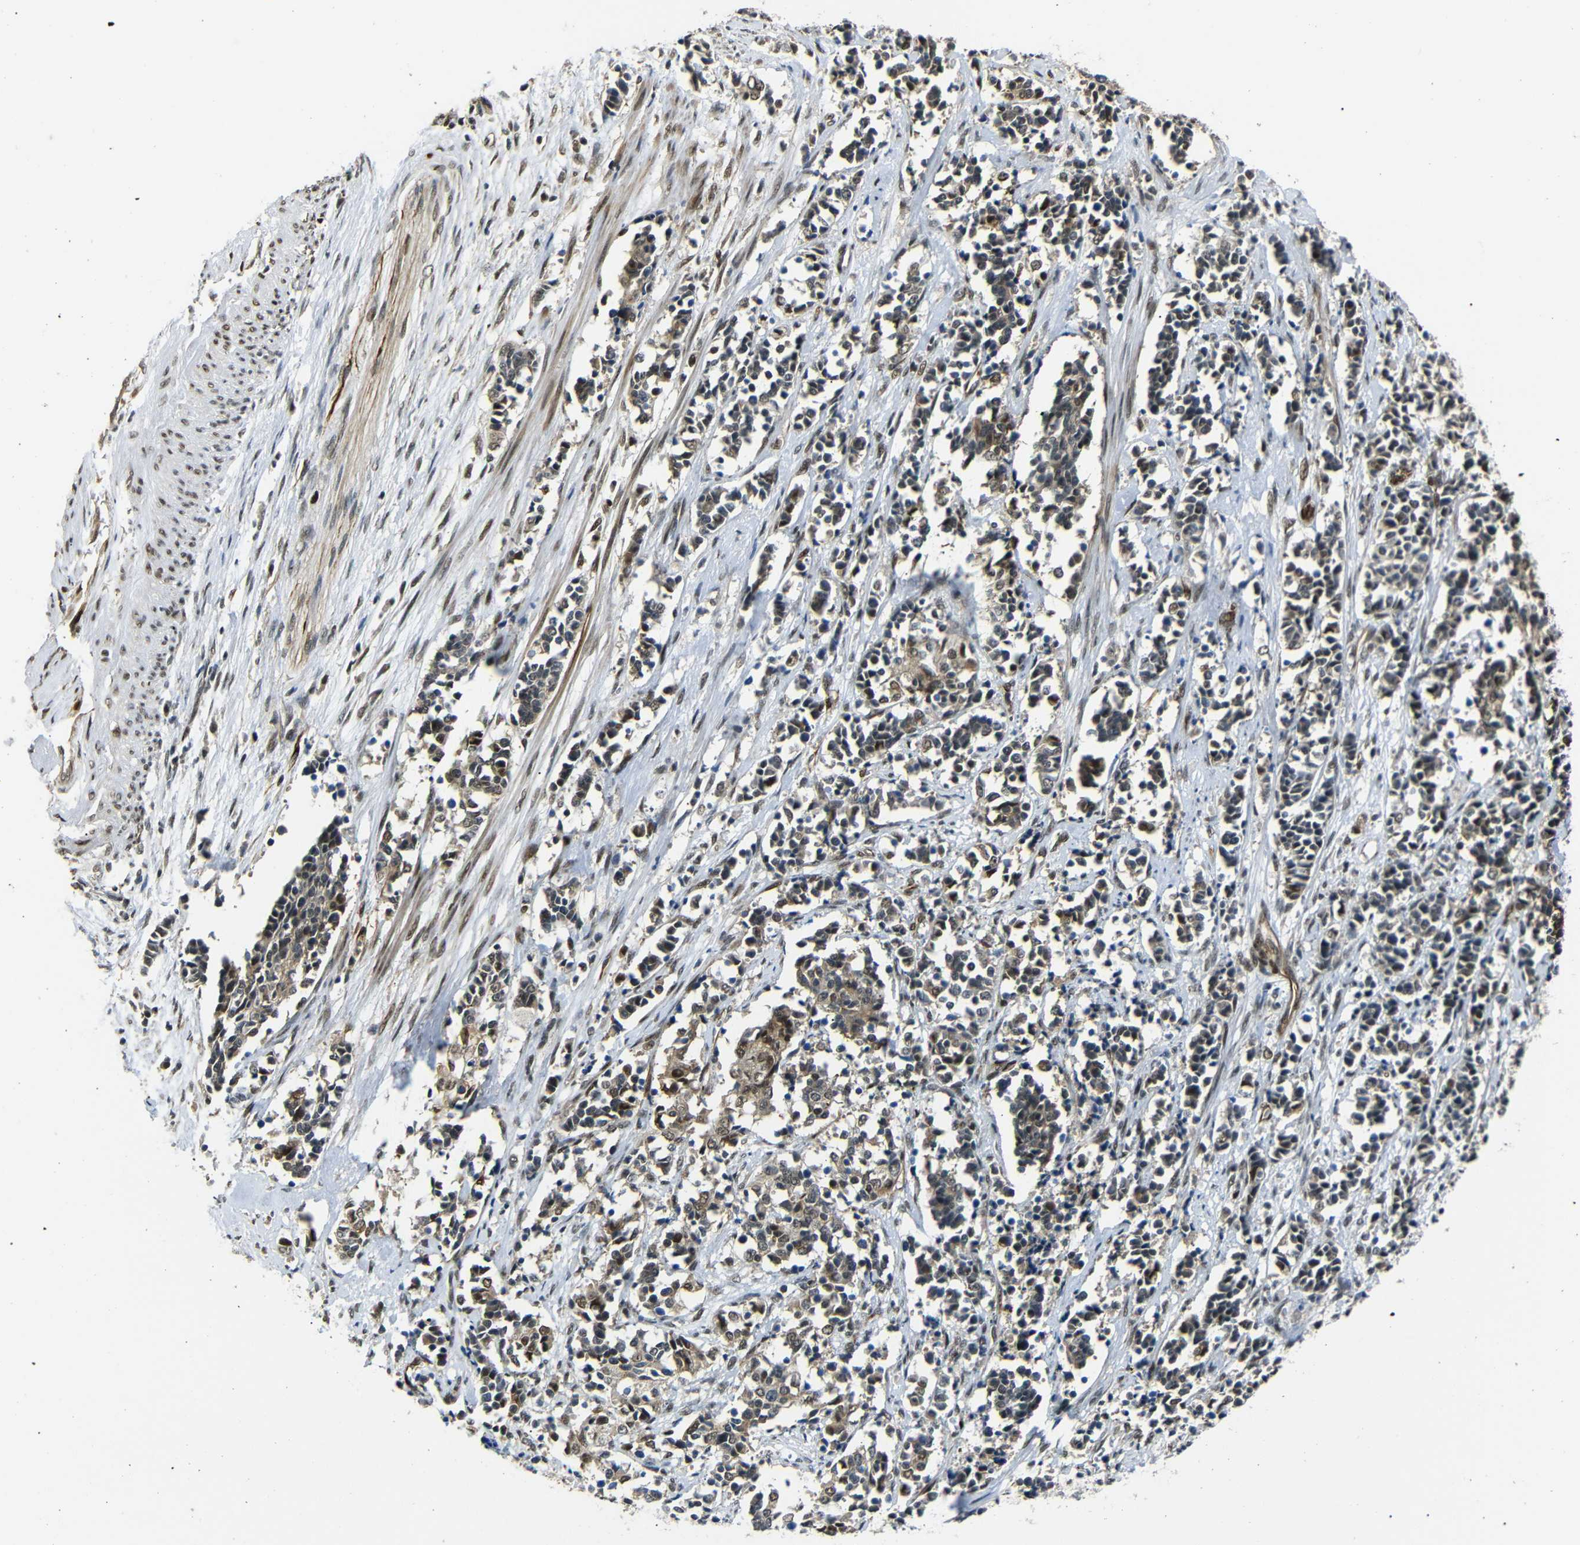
{"staining": {"intensity": "moderate", "quantity": ">75%", "location": "cytoplasmic/membranous,nuclear"}, "tissue": "cervical cancer", "cell_type": "Tumor cells", "image_type": "cancer", "snomed": [{"axis": "morphology", "description": "Squamous cell carcinoma, NOS"}, {"axis": "topography", "description": "Cervix"}], "caption": "Cervical cancer (squamous cell carcinoma) was stained to show a protein in brown. There is medium levels of moderate cytoplasmic/membranous and nuclear expression in about >75% of tumor cells.", "gene": "TBX2", "patient": {"sex": "female", "age": 35}}